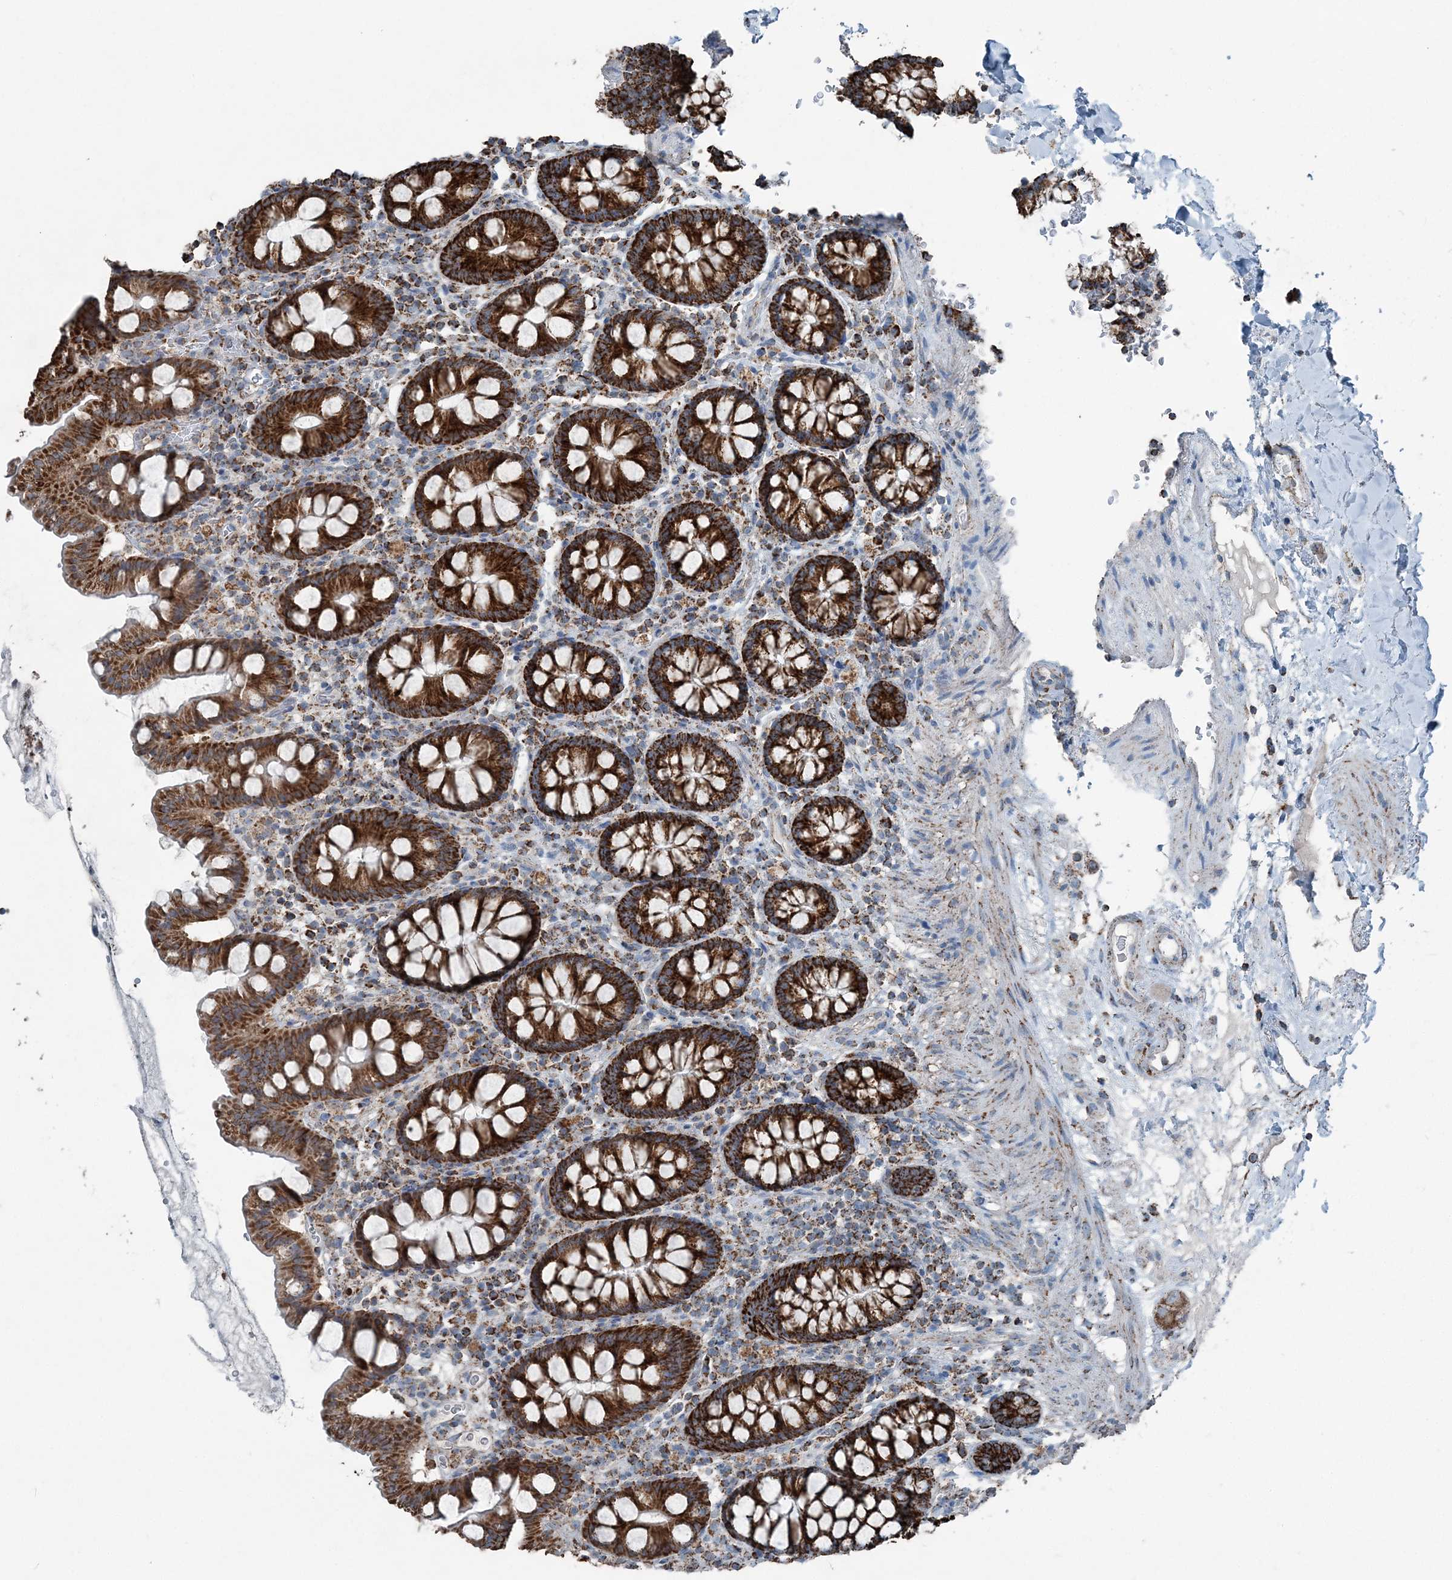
{"staining": {"intensity": "moderate", "quantity": ">75%", "location": "cytoplasmic/membranous"}, "tissue": "colon", "cell_type": "Endothelial cells", "image_type": "normal", "snomed": [{"axis": "morphology", "description": "Normal tissue, NOS"}, {"axis": "topography", "description": "Colon"}], "caption": "Brown immunohistochemical staining in benign colon reveals moderate cytoplasmic/membranous expression in approximately >75% of endothelial cells. (brown staining indicates protein expression, while blue staining denotes nuclei).", "gene": "SUCLG1", "patient": {"sex": "female", "age": 79}}